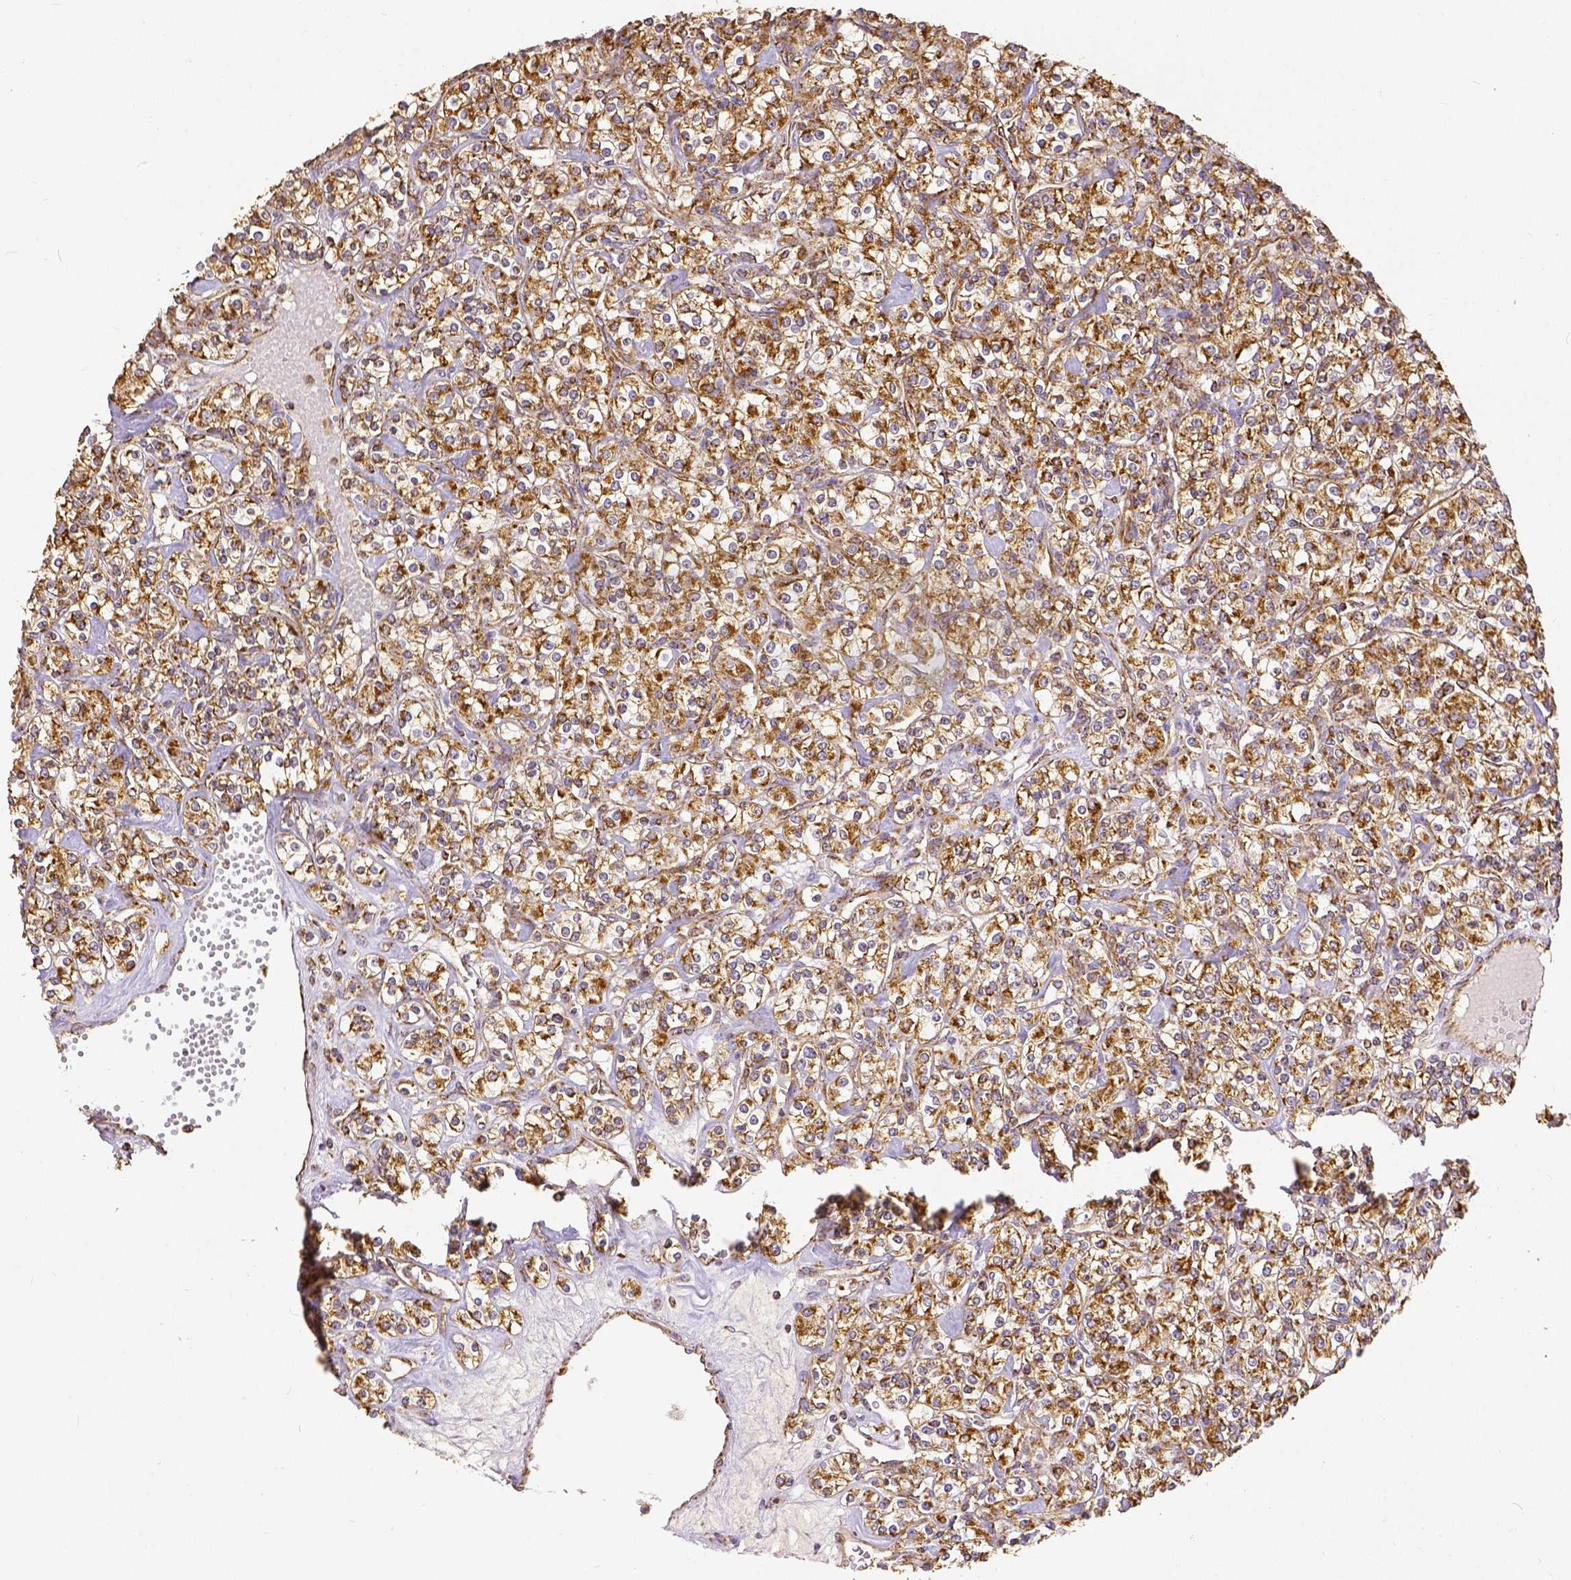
{"staining": {"intensity": "moderate", "quantity": ">75%", "location": "cytoplasmic/membranous"}, "tissue": "renal cancer", "cell_type": "Tumor cells", "image_type": "cancer", "snomed": [{"axis": "morphology", "description": "Adenocarcinoma, NOS"}, {"axis": "topography", "description": "Kidney"}], "caption": "Brown immunohistochemical staining in human renal adenocarcinoma demonstrates moderate cytoplasmic/membranous staining in about >75% of tumor cells.", "gene": "SDHB", "patient": {"sex": "male", "age": 77}}